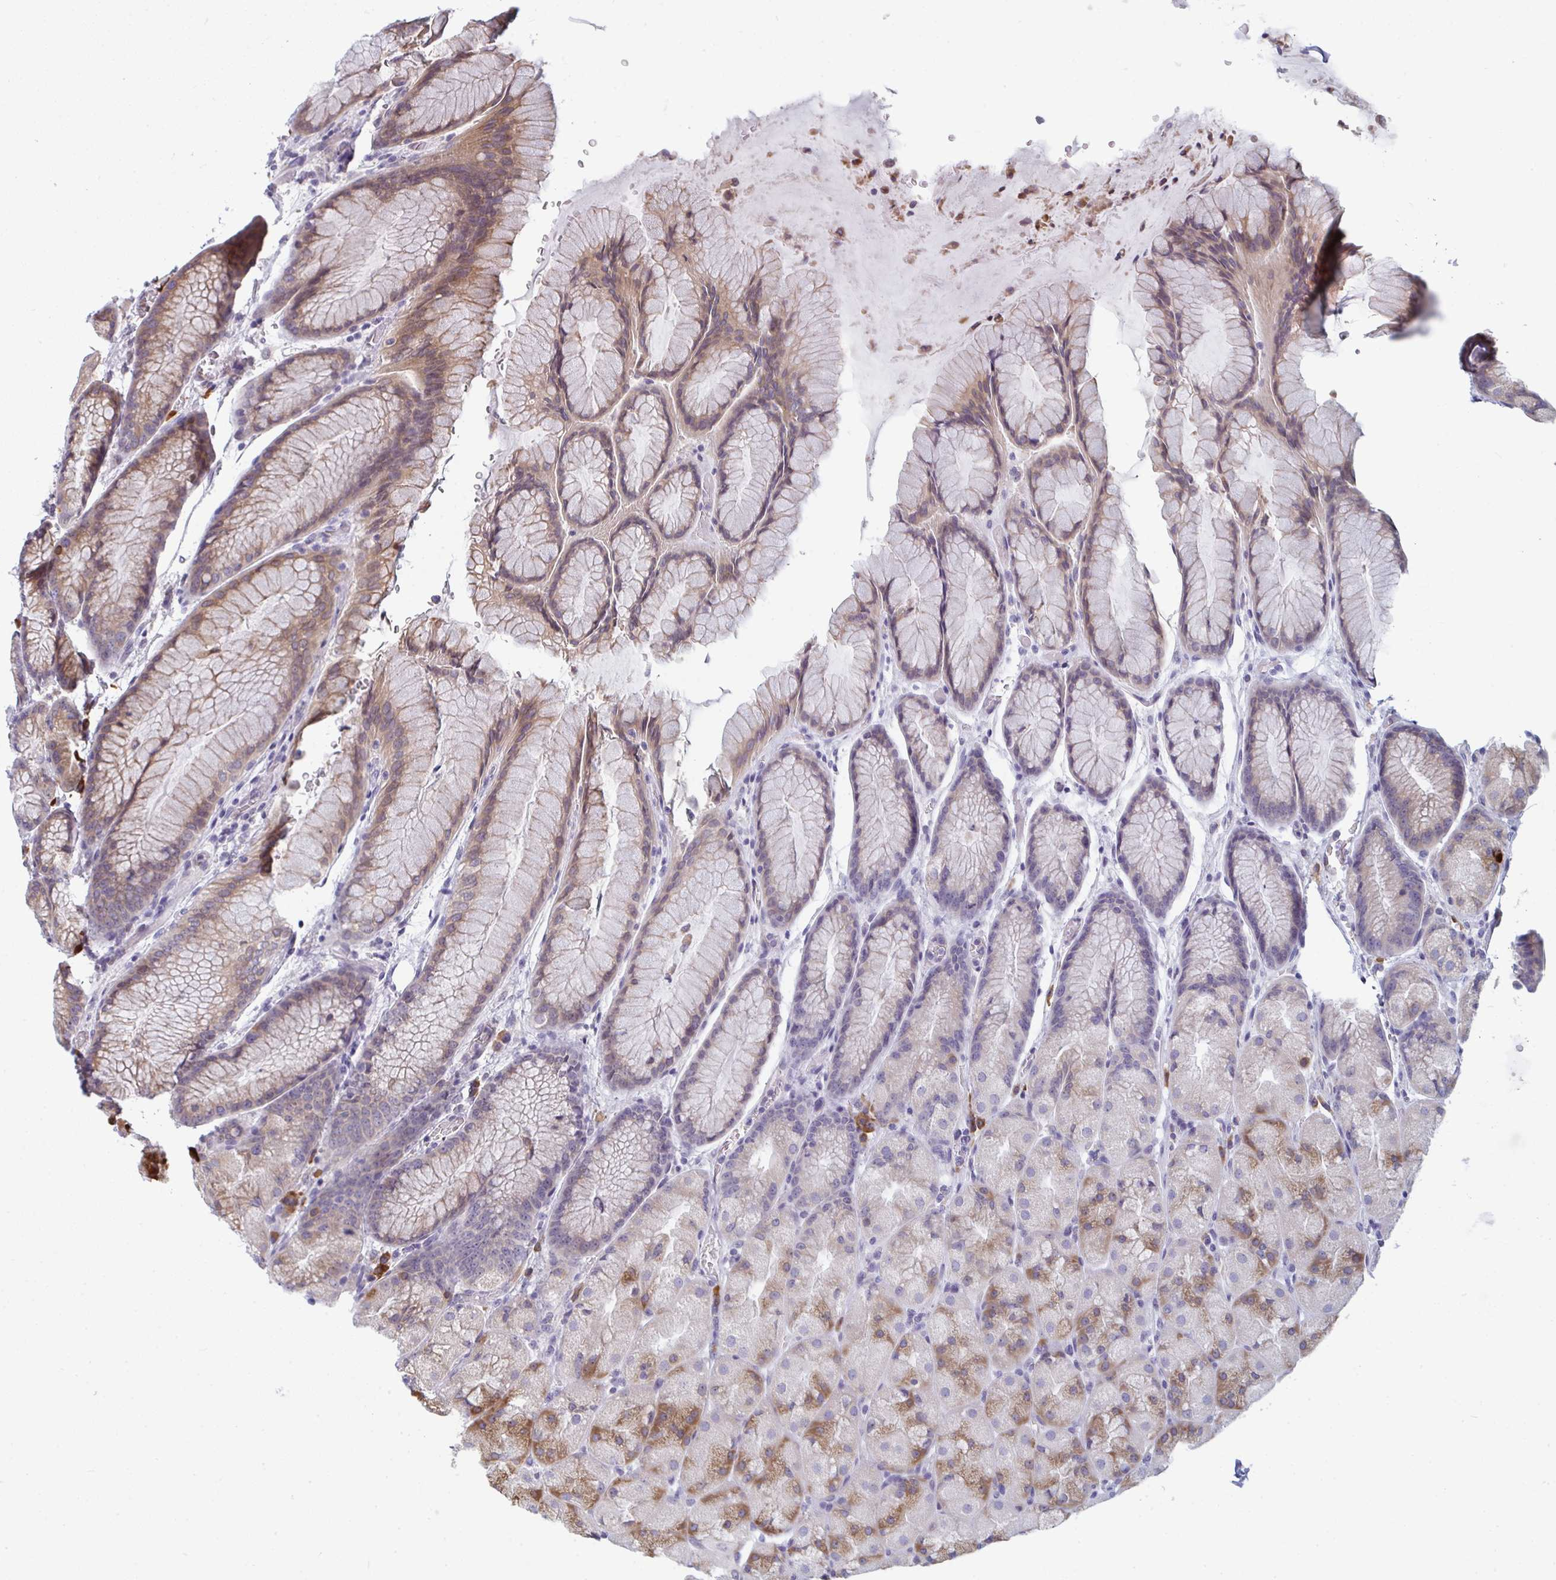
{"staining": {"intensity": "moderate", "quantity": "25%-75%", "location": "cytoplasmic/membranous"}, "tissue": "stomach", "cell_type": "Glandular cells", "image_type": "normal", "snomed": [{"axis": "morphology", "description": "Normal tissue, NOS"}, {"axis": "topography", "description": "Stomach, upper"}, {"axis": "topography", "description": "Stomach"}], "caption": "A medium amount of moderate cytoplasmic/membranous staining is seen in approximately 25%-75% of glandular cells in benign stomach. Ihc stains the protein in brown and the nuclei are stained blue.", "gene": "LYSMD4", "patient": {"sex": "male", "age": 48}}